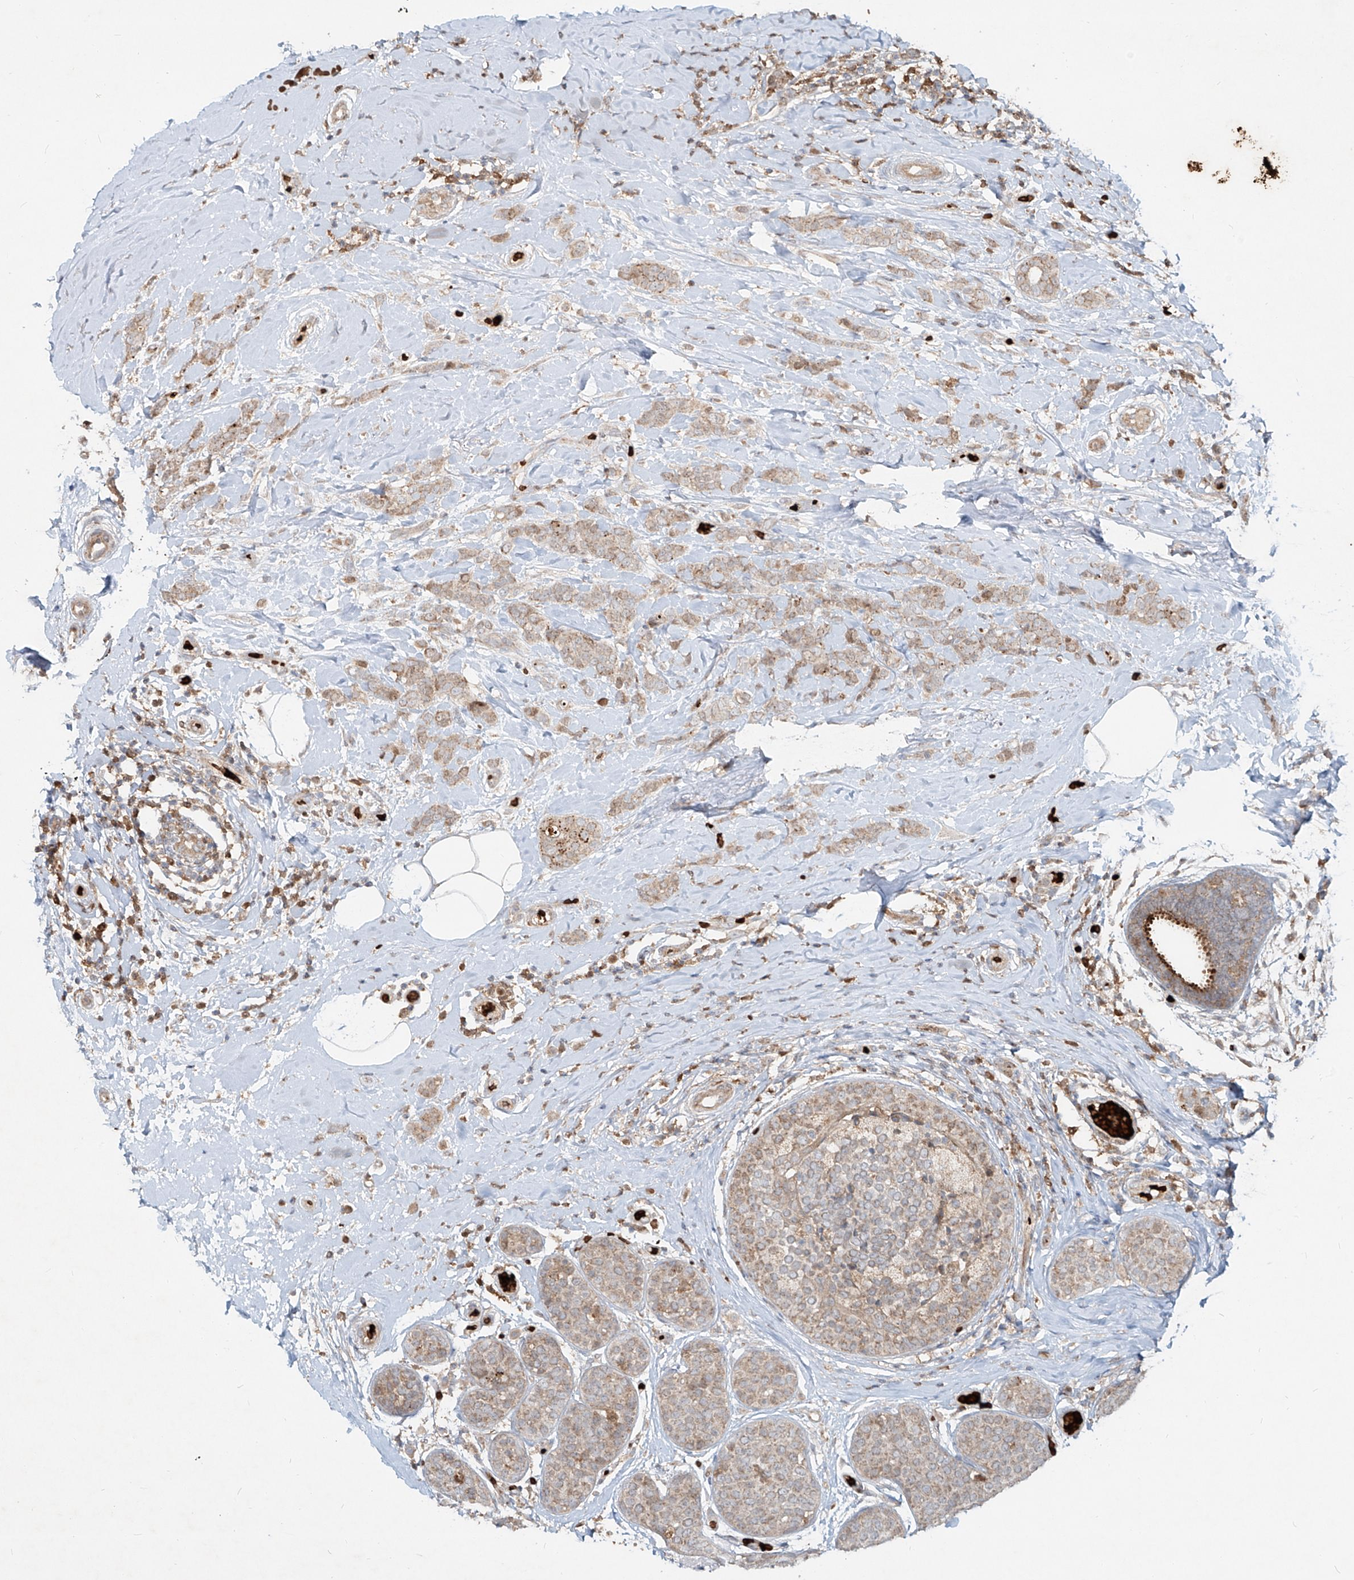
{"staining": {"intensity": "weak", "quantity": ">75%", "location": "cytoplasmic/membranous"}, "tissue": "breast cancer", "cell_type": "Tumor cells", "image_type": "cancer", "snomed": [{"axis": "morphology", "description": "Lobular carcinoma, in situ"}, {"axis": "morphology", "description": "Lobular carcinoma"}, {"axis": "topography", "description": "Breast"}], "caption": "Weak cytoplasmic/membranous protein expression is appreciated in approximately >75% of tumor cells in lobular carcinoma (breast).", "gene": "FGD2", "patient": {"sex": "female", "age": 41}}